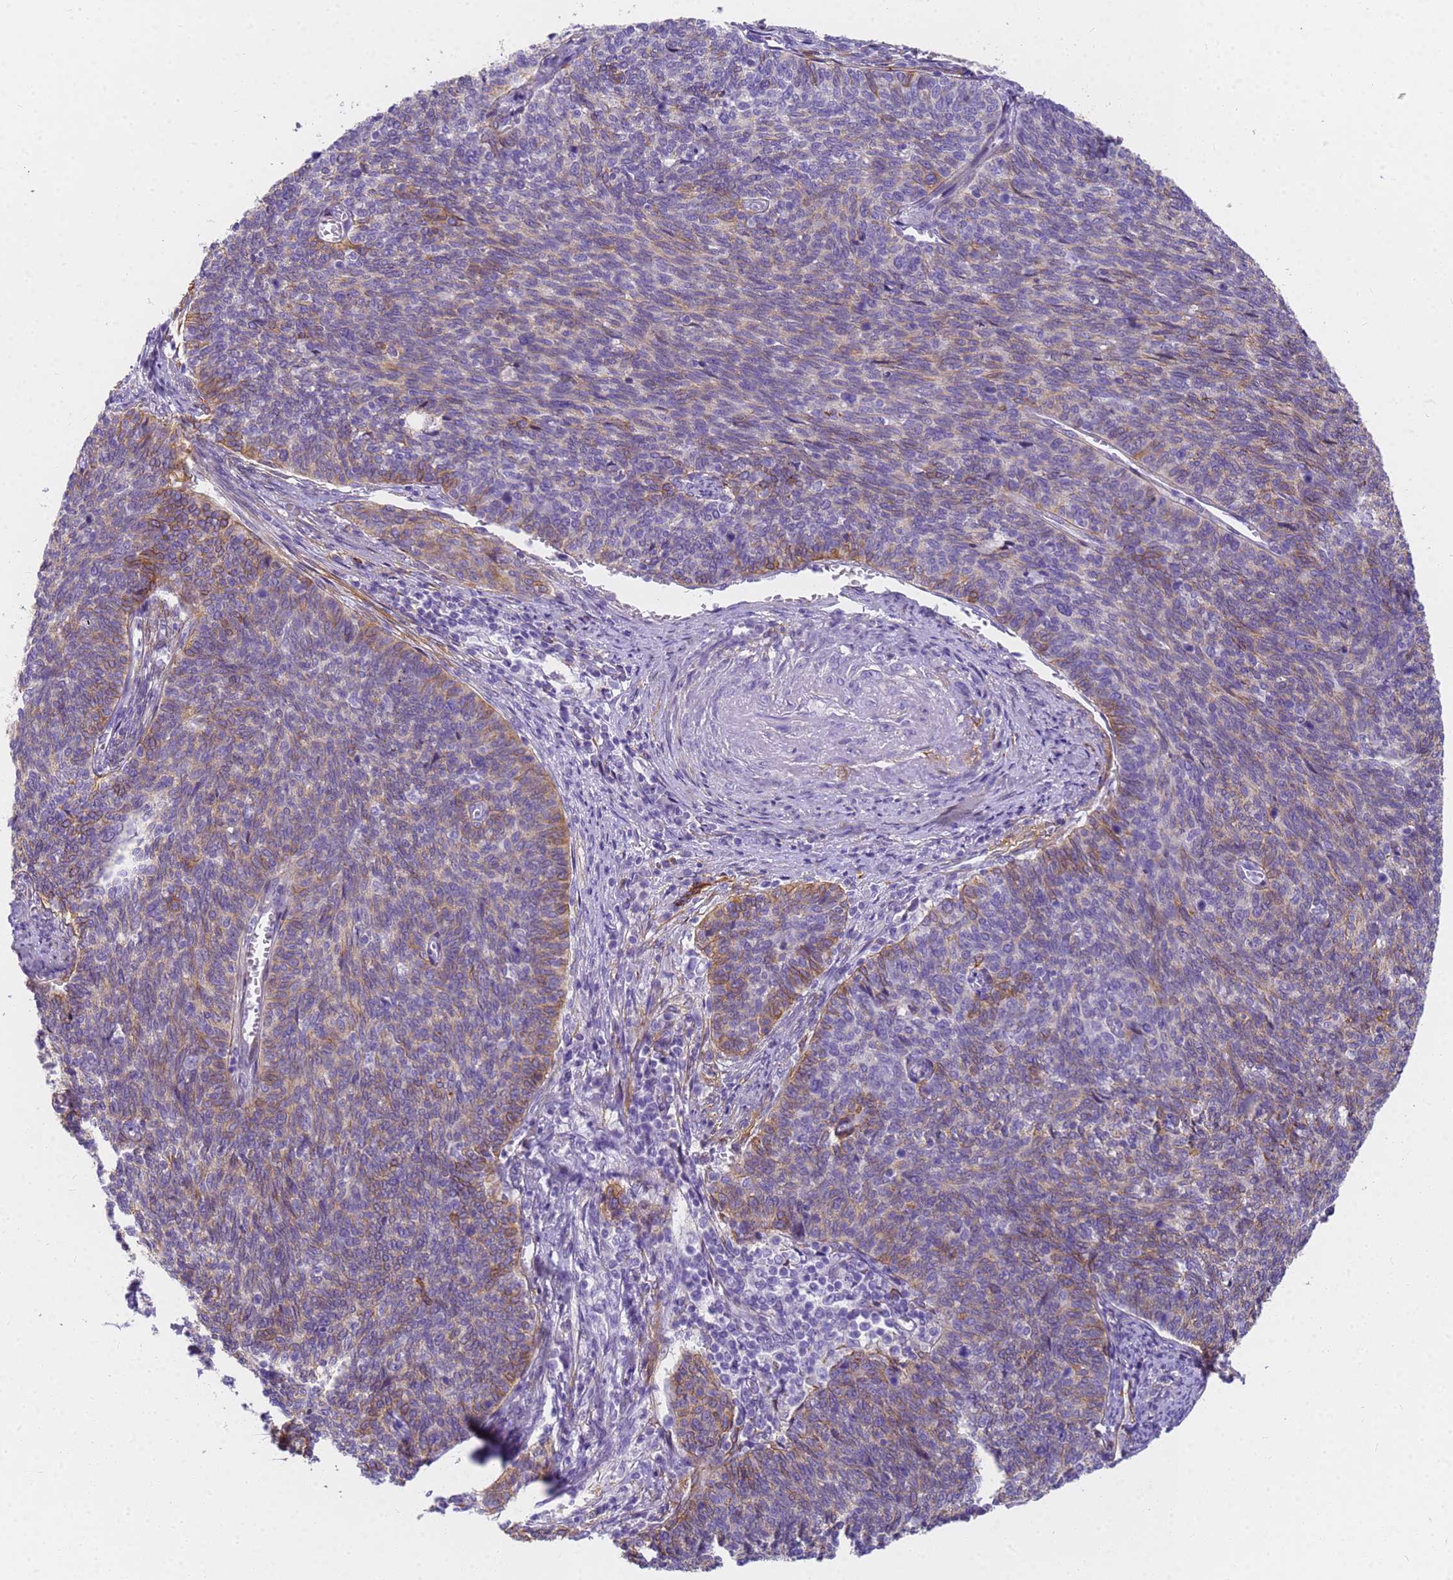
{"staining": {"intensity": "moderate", "quantity": "25%-75%", "location": "cytoplasmic/membranous"}, "tissue": "cervical cancer", "cell_type": "Tumor cells", "image_type": "cancer", "snomed": [{"axis": "morphology", "description": "Squamous cell carcinoma, NOS"}, {"axis": "topography", "description": "Cervix"}], "caption": "This photomicrograph displays IHC staining of human squamous cell carcinoma (cervical), with medium moderate cytoplasmic/membranous positivity in about 25%-75% of tumor cells.", "gene": "MVB12A", "patient": {"sex": "female", "age": 39}}